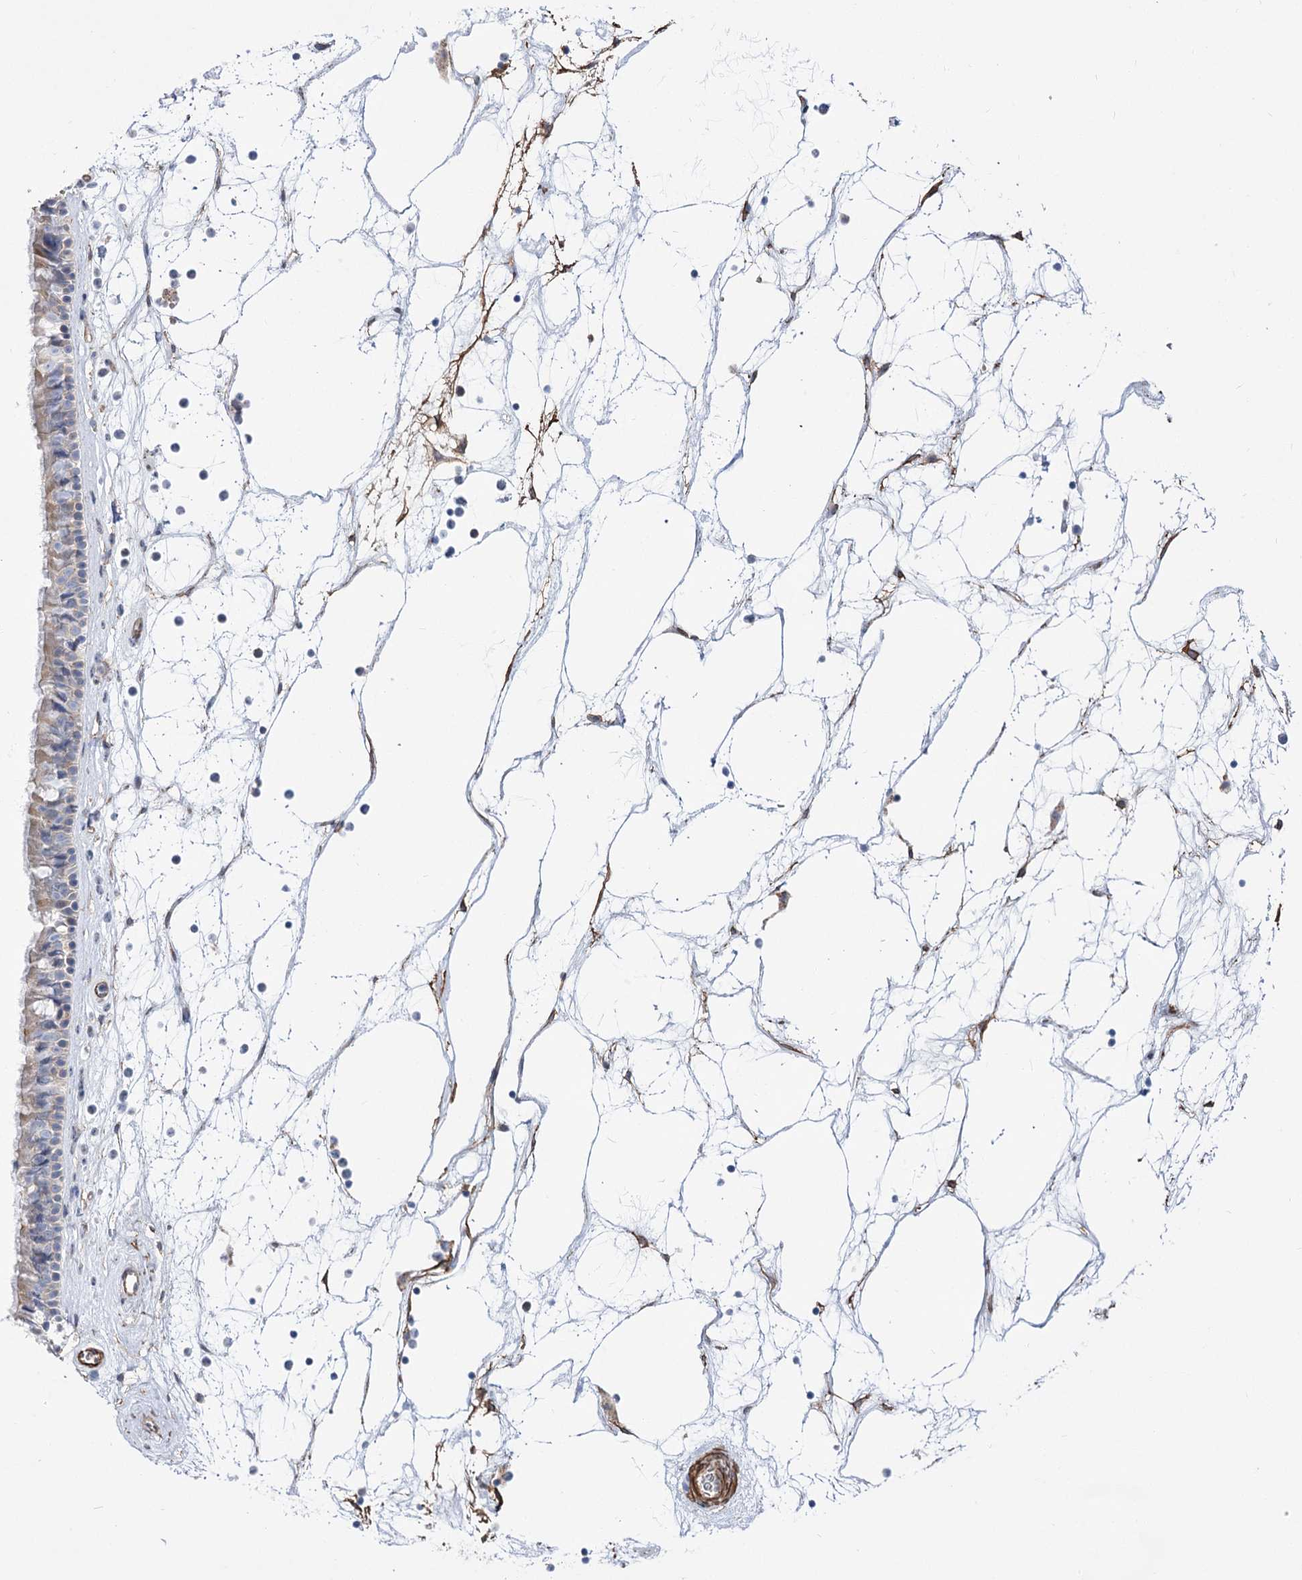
{"staining": {"intensity": "weak", "quantity": "25%-75%", "location": "cytoplasmic/membranous"}, "tissue": "nasopharynx", "cell_type": "Respiratory epithelial cells", "image_type": "normal", "snomed": [{"axis": "morphology", "description": "Normal tissue, NOS"}, {"axis": "topography", "description": "Nasopharynx"}], "caption": "Immunohistochemistry (DAB (3,3'-diaminobenzidine)) staining of normal human nasopharynx demonstrates weak cytoplasmic/membranous protein positivity in about 25%-75% of respiratory epithelial cells.", "gene": "WASHC3", "patient": {"sex": "male", "age": 64}}